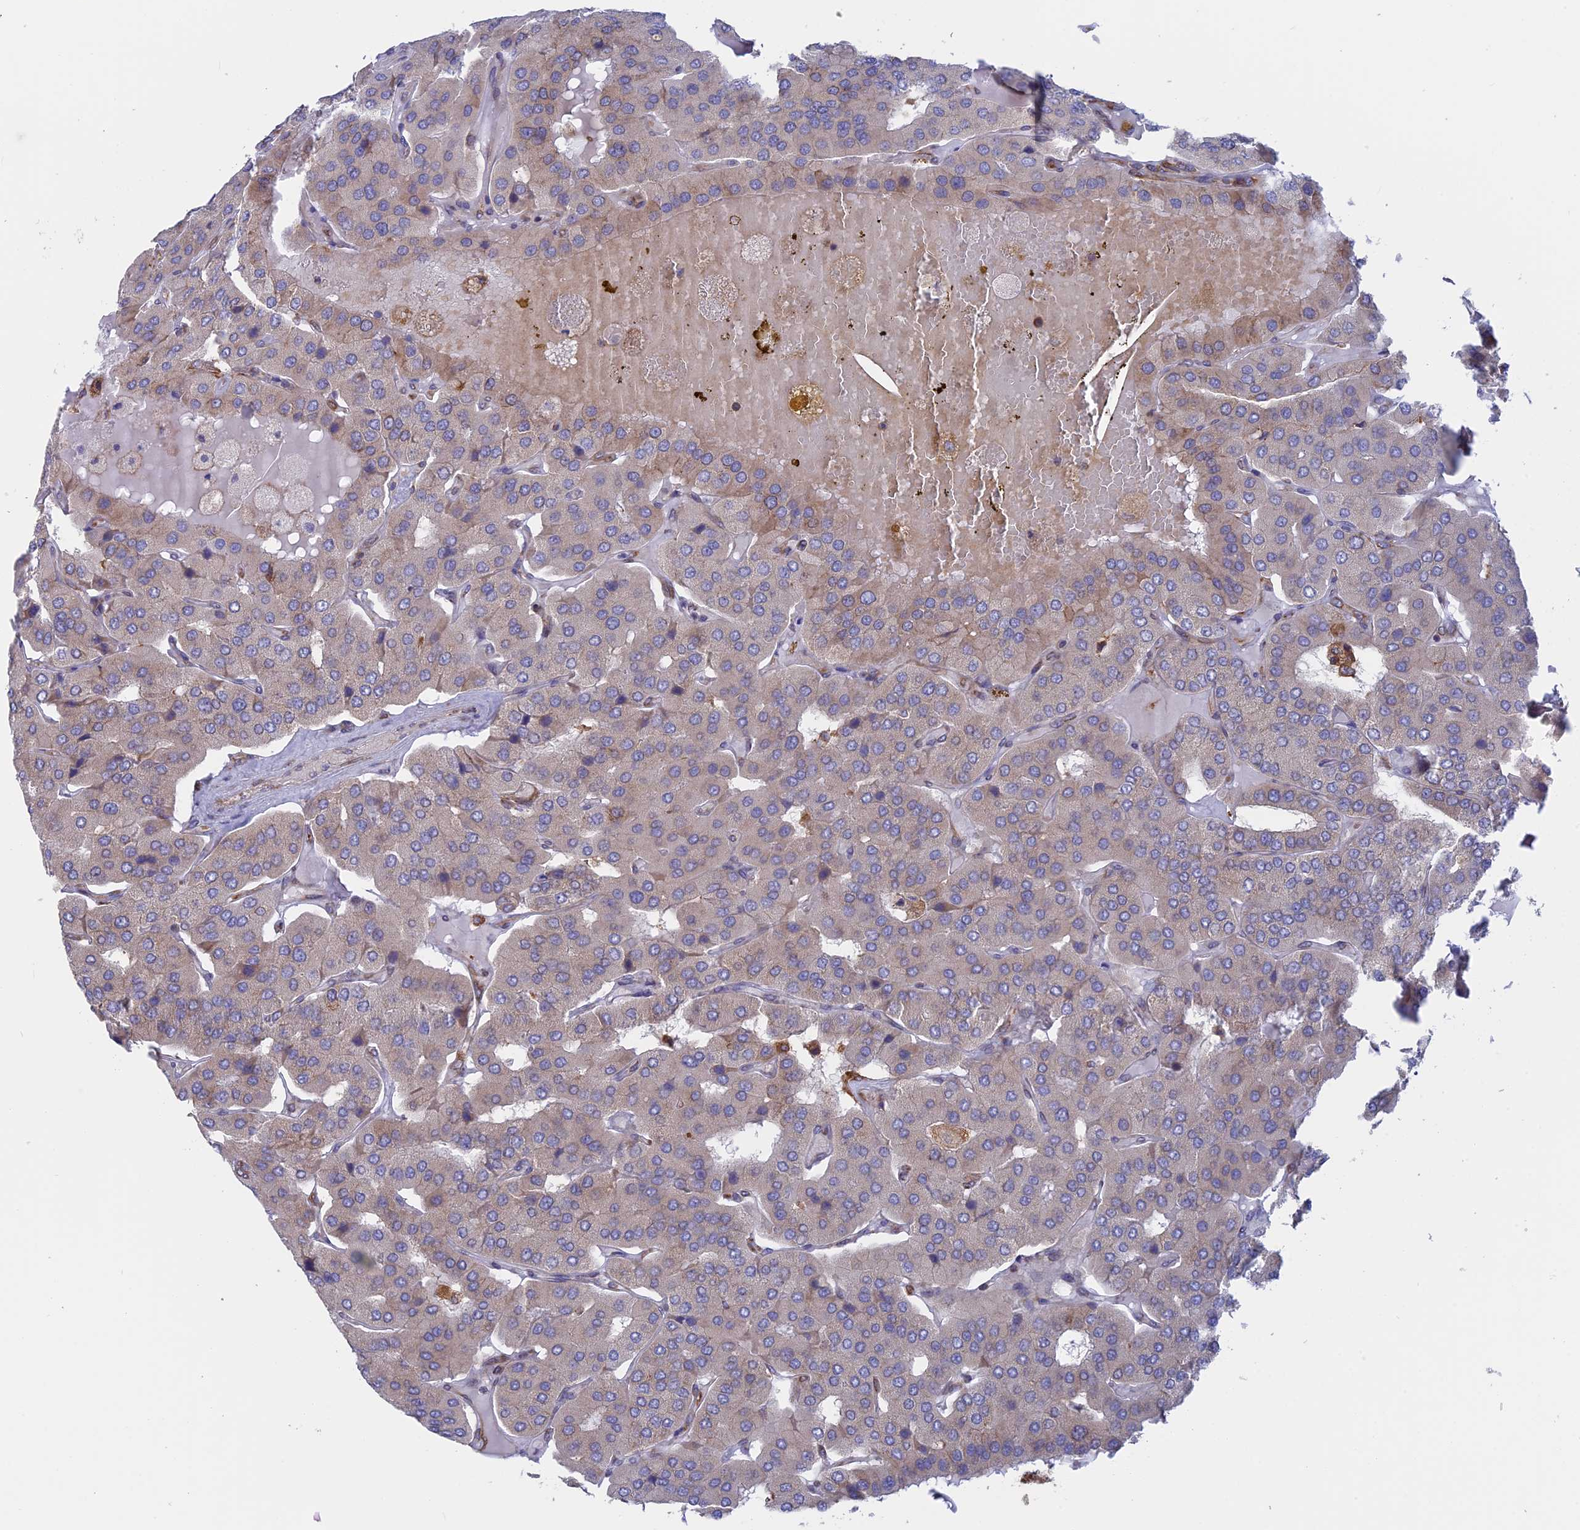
{"staining": {"intensity": "weak", "quantity": "<25%", "location": "cytoplasmic/membranous"}, "tissue": "parathyroid gland", "cell_type": "Glandular cells", "image_type": "normal", "snomed": [{"axis": "morphology", "description": "Normal tissue, NOS"}, {"axis": "morphology", "description": "Adenoma, NOS"}, {"axis": "topography", "description": "Parathyroid gland"}], "caption": "Parathyroid gland was stained to show a protein in brown. There is no significant staining in glandular cells. (Immunohistochemistry, brightfield microscopy, high magnification).", "gene": "GMIP", "patient": {"sex": "female", "age": 86}}